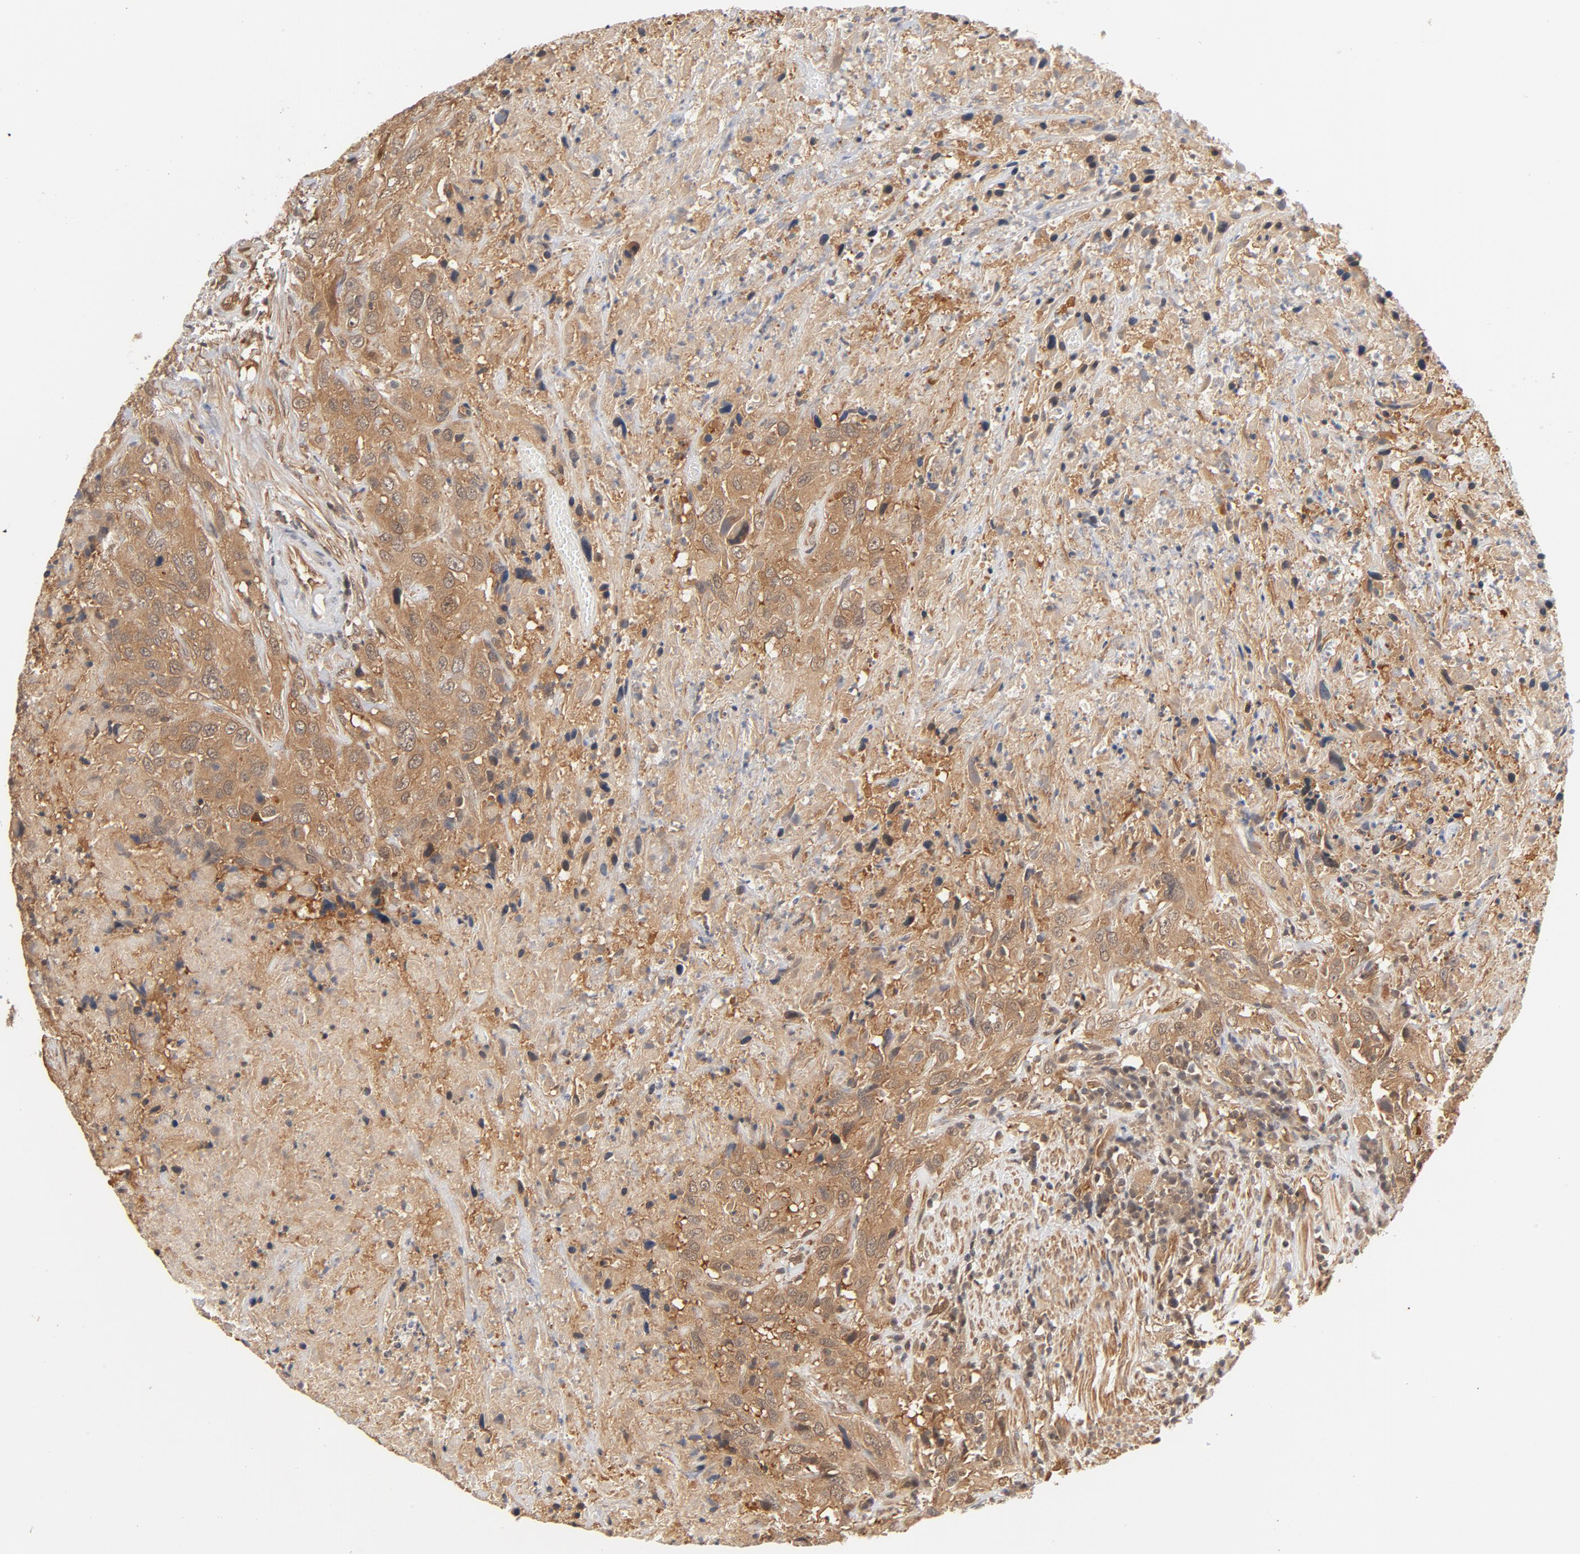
{"staining": {"intensity": "moderate", "quantity": ">75%", "location": "cytoplasmic/membranous"}, "tissue": "urothelial cancer", "cell_type": "Tumor cells", "image_type": "cancer", "snomed": [{"axis": "morphology", "description": "Urothelial carcinoma, High grade"}, {"axis": "topography", "description": "Urinary bladder"}], "caption": "Protein staining by immunohistochemistry shows moderate cytoplasmic/membranous positivity in about >75% of tumor cells in urothelial carcinoma (high-grade).", "gene": "CDC37", "patient": {"sex": "male", "age": 61}}